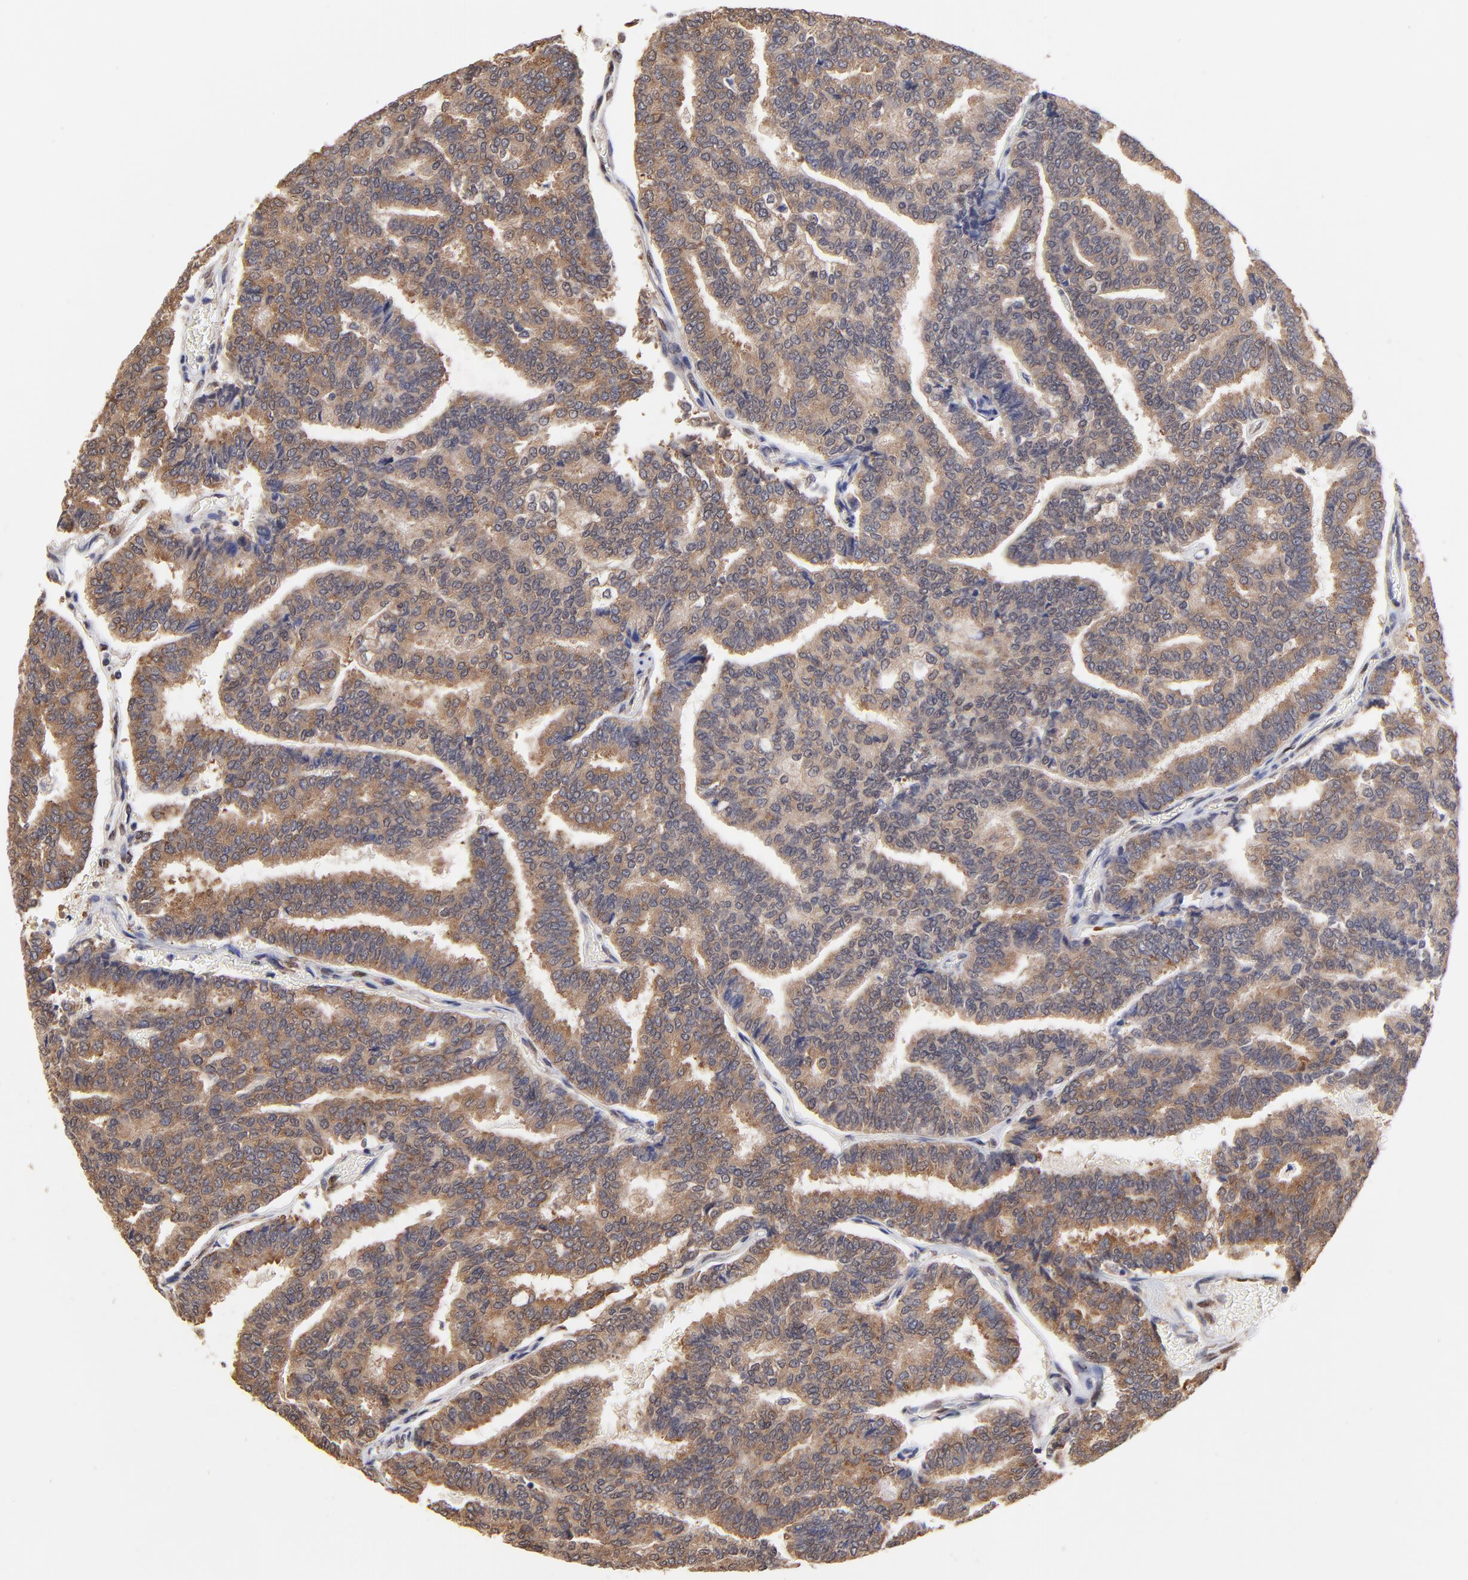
{"staining": {"intensity": "moderate", "quantity": ">75%", "location": "cytoplasmic/membranous"}, "tissue": "thyroid cancer", "cell_type": "Tumor cells", "image_type": "cancer", "snomed": [{"axis": "morphology", "description": "Papillary adenocarcinoma, NOS"}, {"axis": "topography", "description": "Thyroid gland"}], "caption": "Immunohistochemistry of human thyroid cancer (papillary adenocarcinoma) shows medium levels of moderate cytoplasmic/membranous staining in about >75% of tumor cells. The protein of interest is shown in brown color, while the nuclei are stained blue.", "gene": "CCT2", "patient": {"sex": "female", "age": 35}}